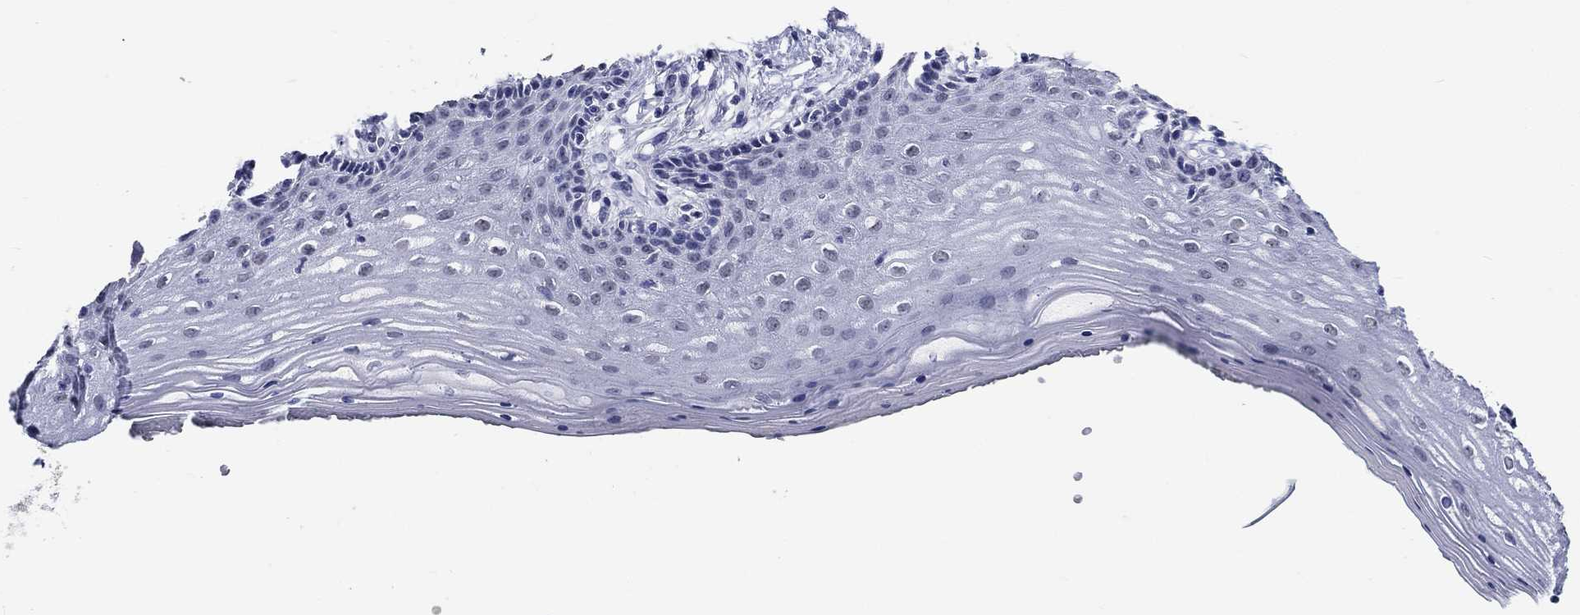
{"staining": {"intensity": "negative", "quantity": "none", "location": "none"}, "tissue": "vagina", "cell_type": "Squamous epithelial cells", "image_type": "normal", "snomed": [{"axis": "morphology", "description": "Normal tissue, NOS"}, {"axis": "topography", "description": "Vagina"}], "caption": "Squamous epithelial cells show no significant positivity in unremarkable vagina.", "gene": "GRIN1", "patient": {"sex": "female", "age": 45}}